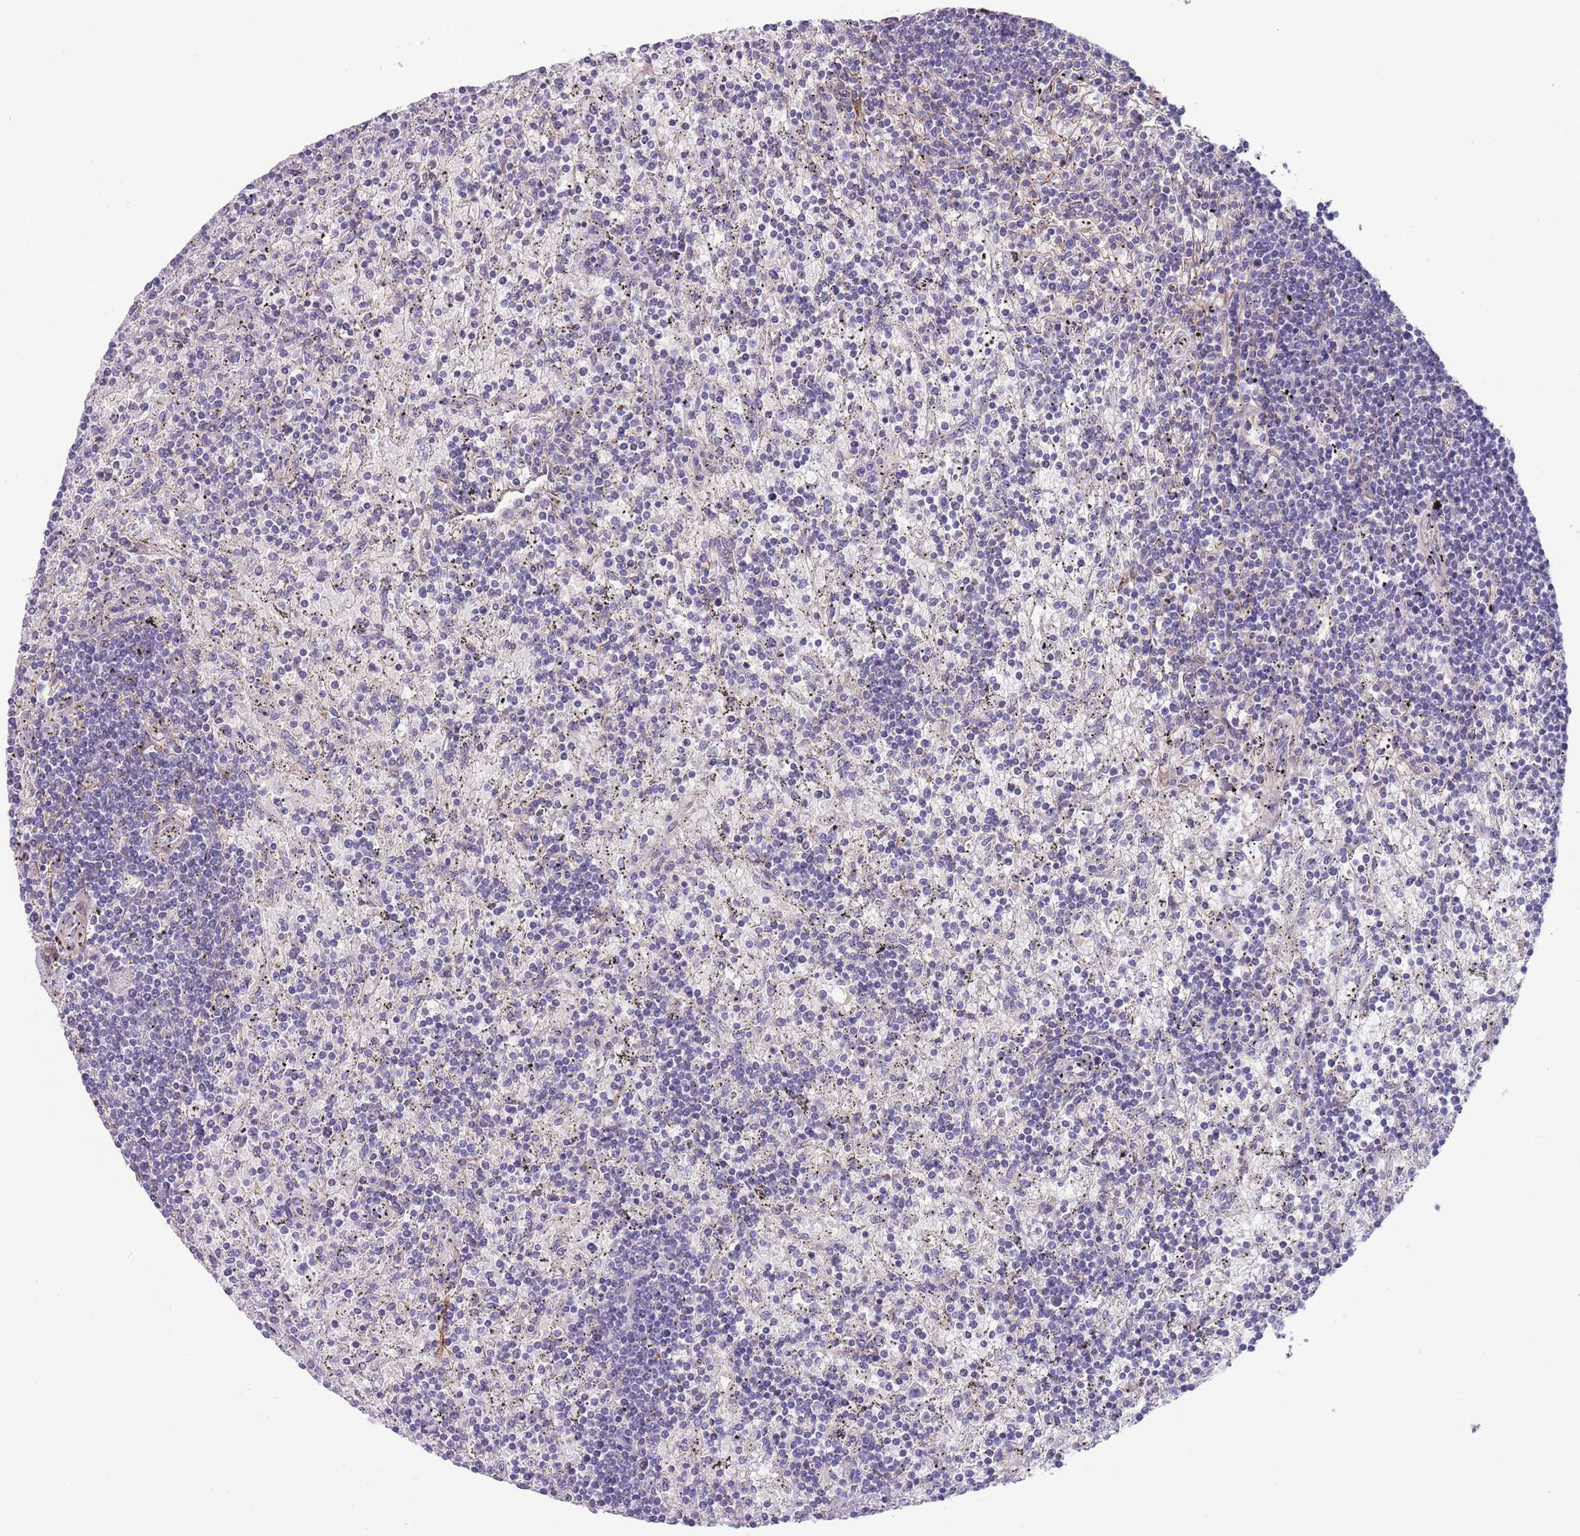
{"staining": {"intensity": "negative", "quantity": "none", "location": "none"}, "tissue": "lymphoma", "cell_type": "Tumor cells", "image_type": "cancer", "snomed": [{"axis": "morphology", "description": "Malignant lymphoma, non-Hodgkin's type, Low grade"}, {"axis": "topography", "description": "Spleen"}], "caption": "Tumor cells show no significant positivity in low-grade malignant lymphoma, non-Hodgkin's type.", "gene": "FAM124A", "patient": {"sex": "male", "age": 76}}